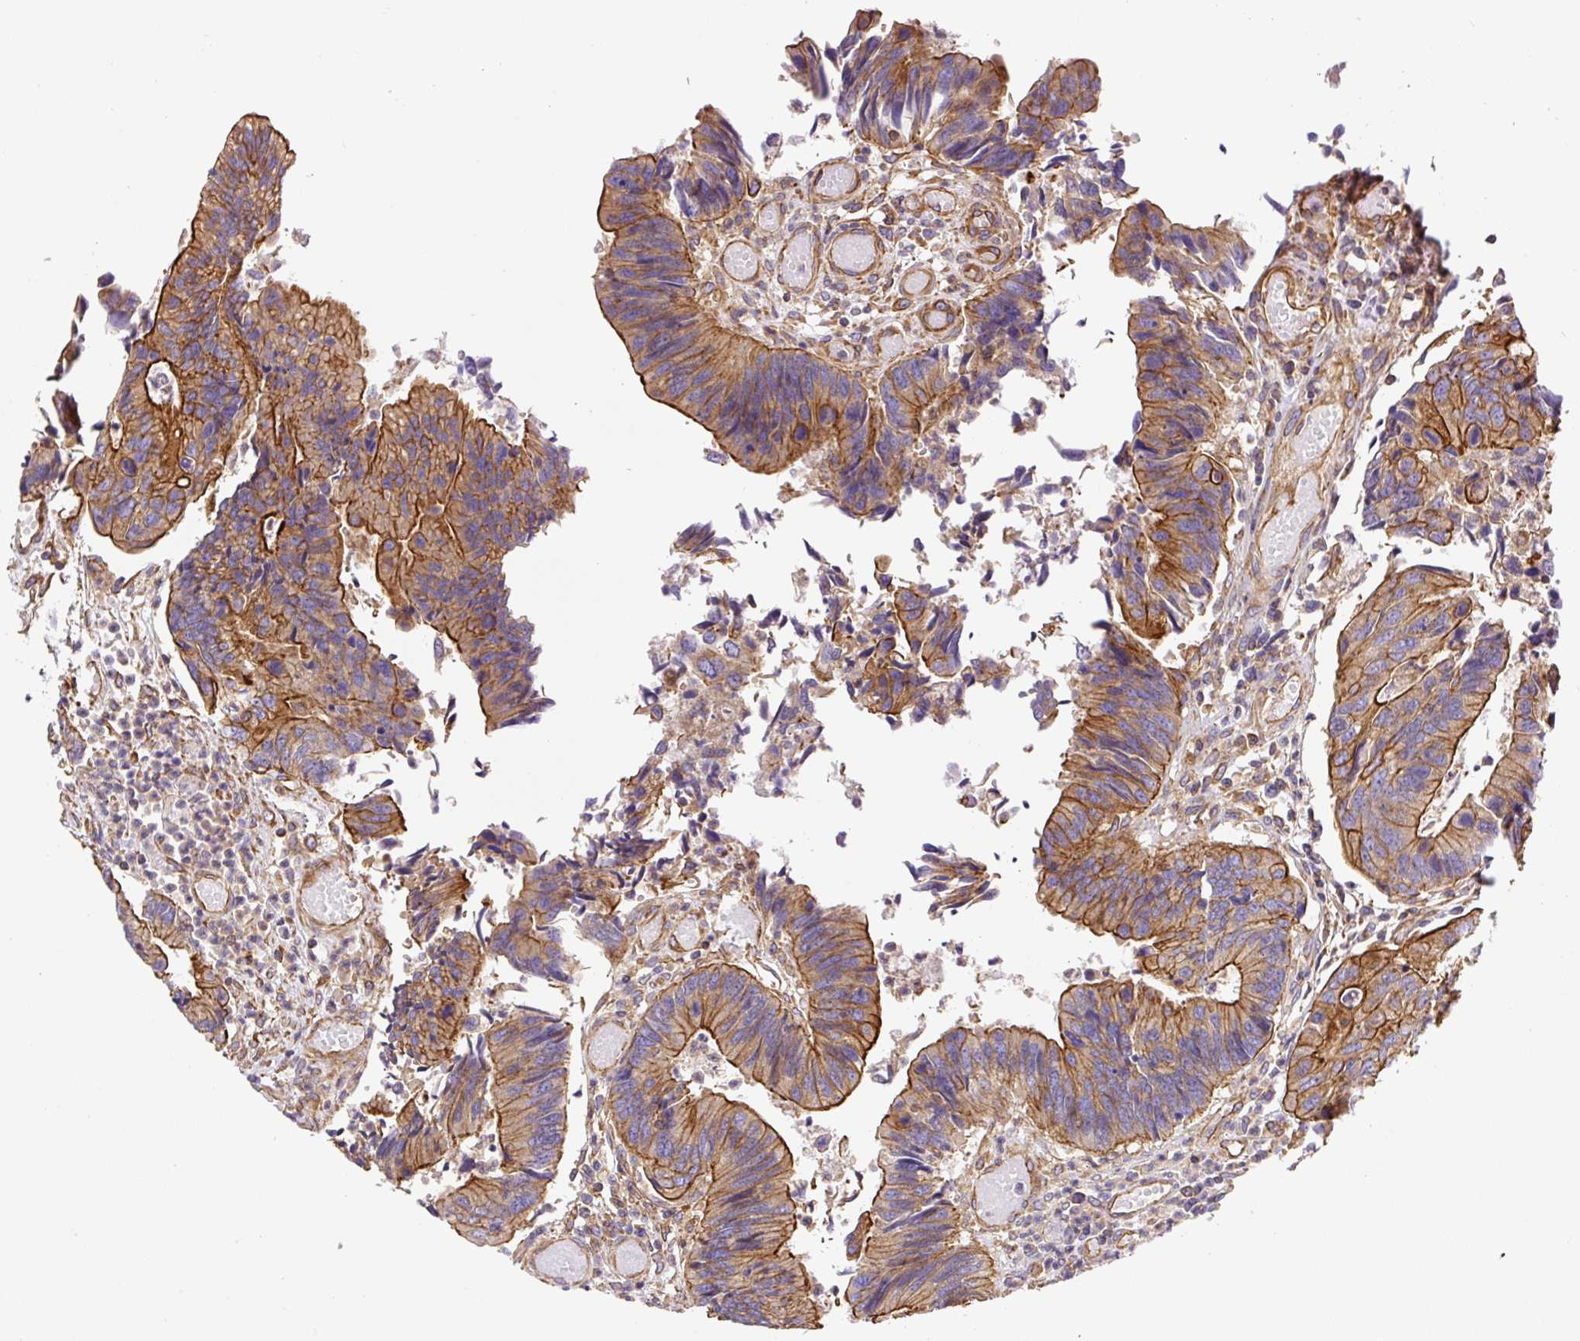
{"staining": {"intensity": "moderate", "quantity": ">75%", "location": "cytoplasmic/membranous"}, "tissue": "colorectal cancer", "cell_type": "Tumor cells", "image_type": "cancer", "snomed": [{"axis": "morphology", "description": "Adenocarcinoma, NOS"}, {"axis": "topography", "description": "Colon"}], "caption": "A medium amount of moderate cytoplasmic/membranous positivity is present in approximately >75% of tumor cells in colorectal cancer (adenocarcinoma) tissue.", "gene": "DCTN1", "patient": {"sex": "female", "age": 67}}